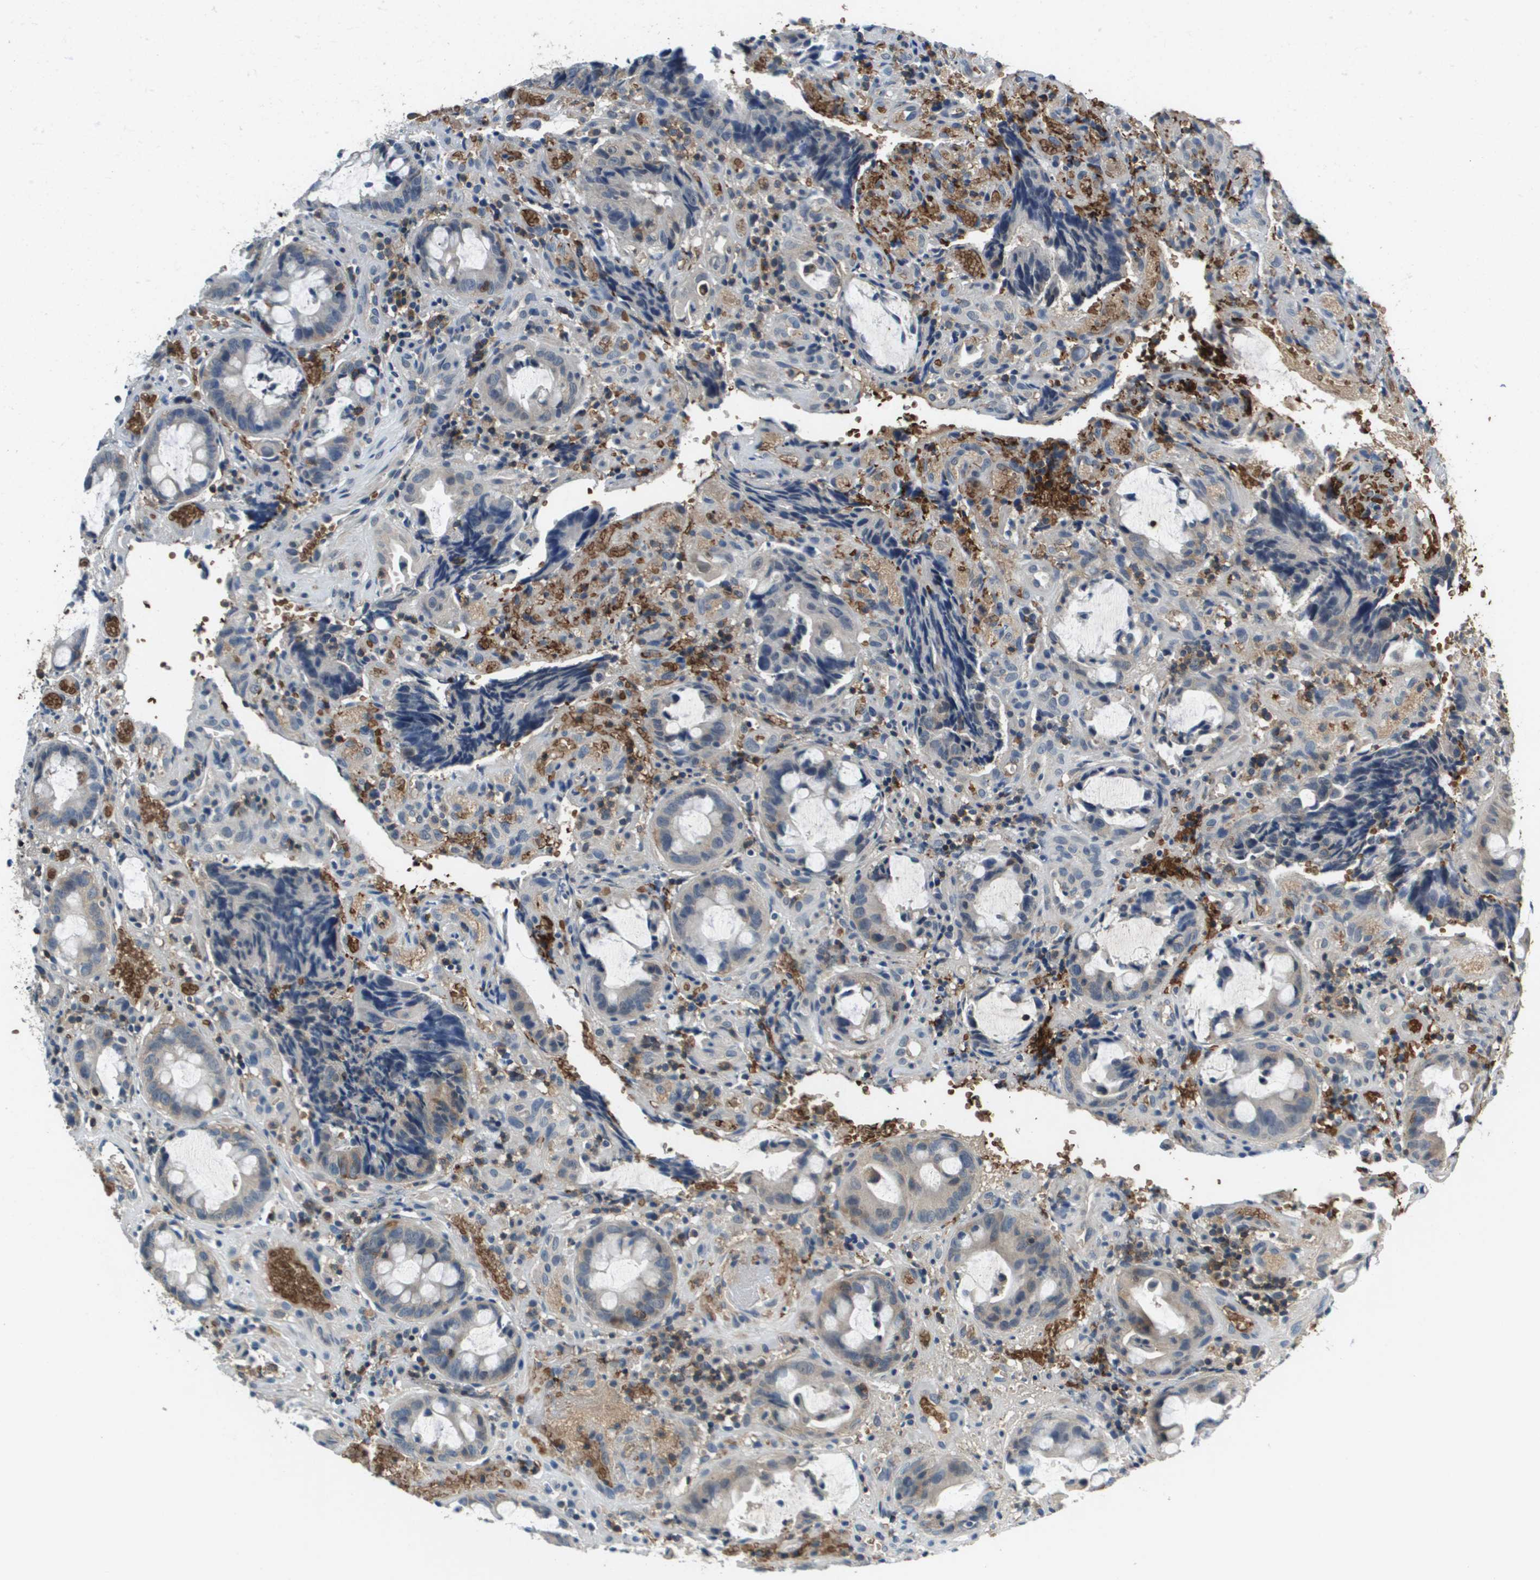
{"staining": {"intensity": "negative", "quantity": "none", "location": "none"}, "tissue": "colorectal cancer", "cell_type": "Tumor cells", "image_type": "cancer", "snomed": [{"axis": "morphology", "description": "Adenocarcinoma, NOS"}, {"axis": "topography", "description": "Colon"}], "caption": "Colorectal adenocarcinoma was stained to show a protein in brown. There is no significant staining in tumor cells.", "gene": "KCNQ5", "patient": {"sex": "female", "age": 57}}